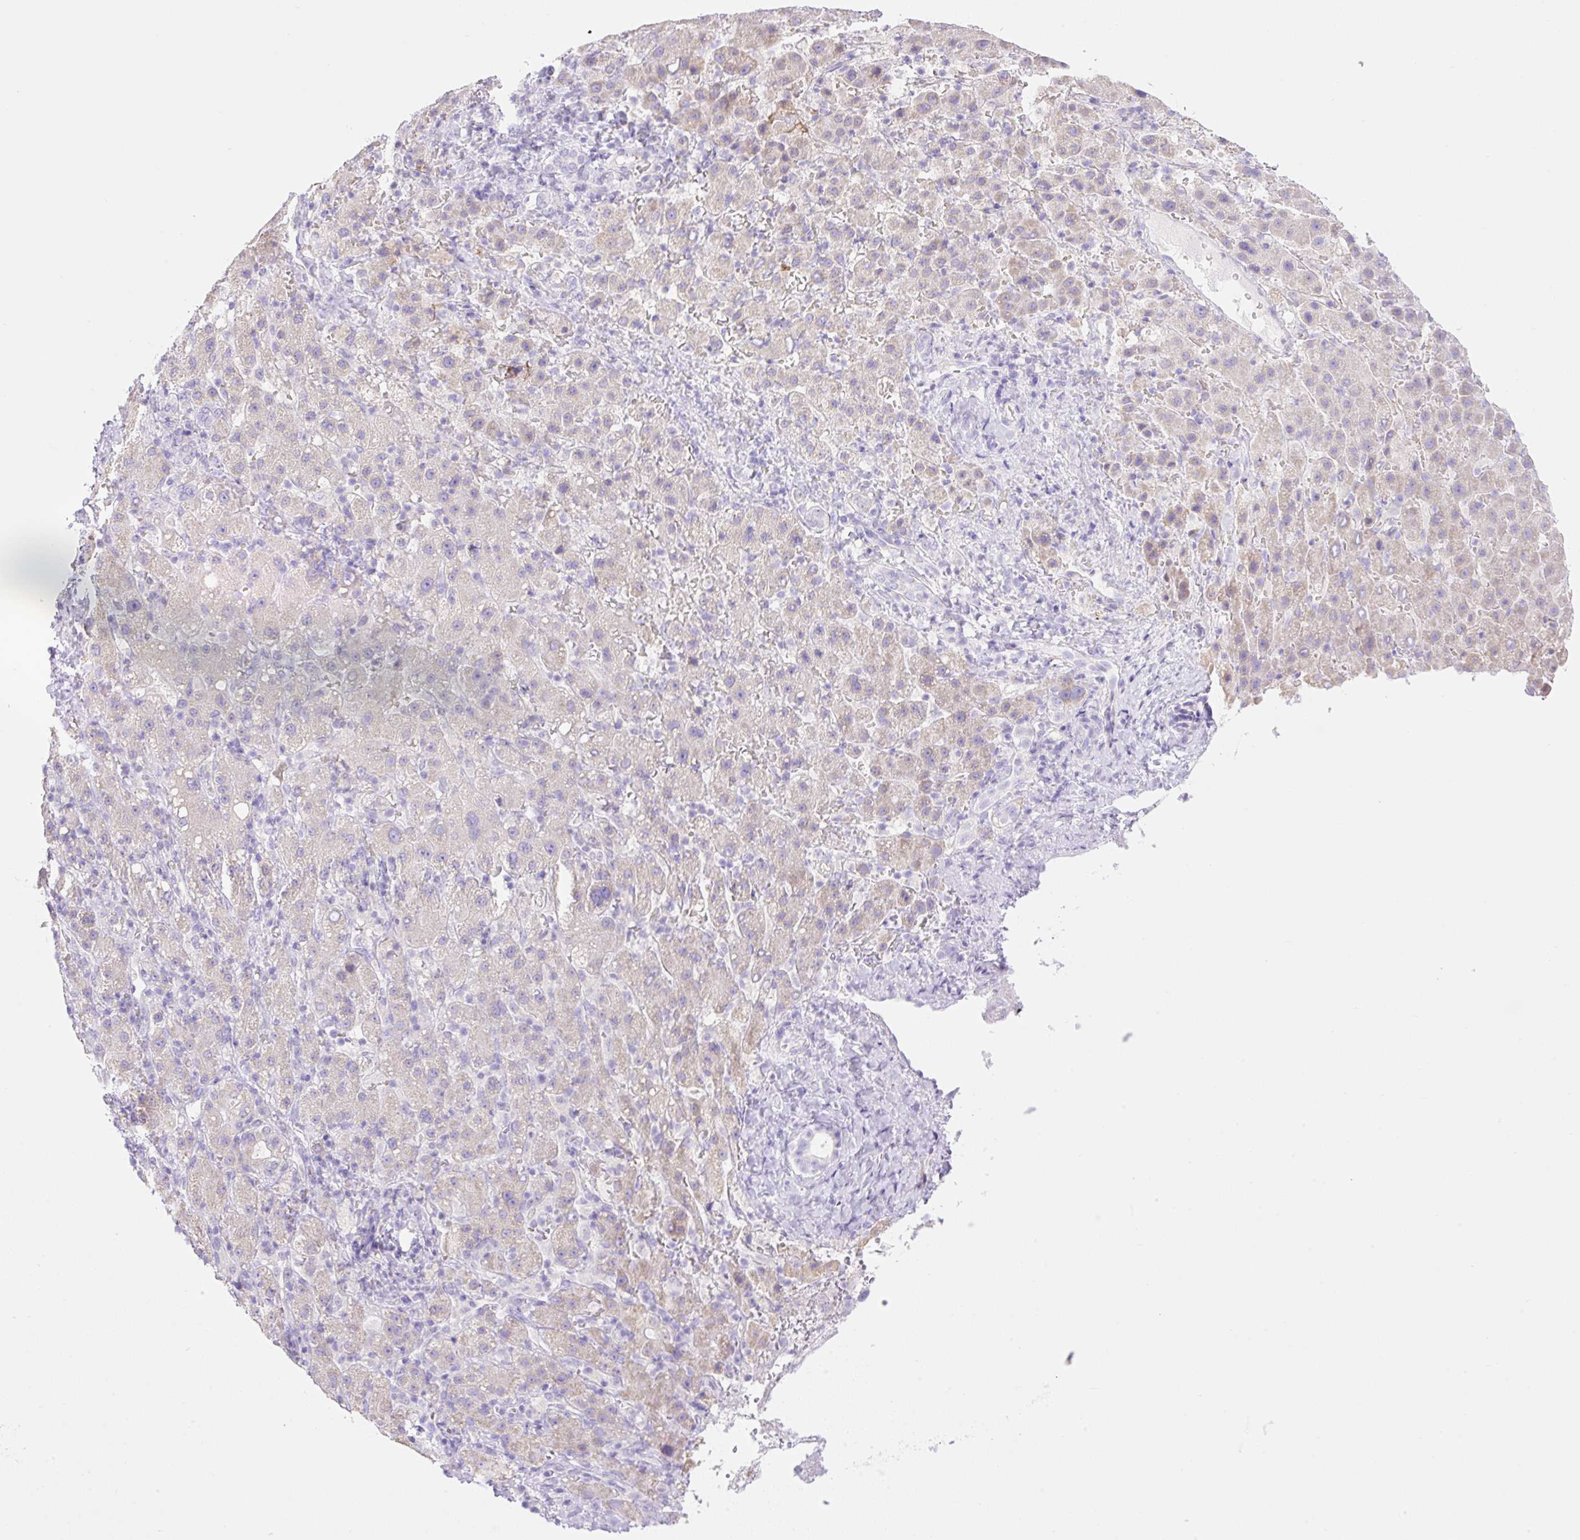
{"staining": {"intensity": "weak", "quantity": "<25%", "location": "cytoplasmic/membranous"}, "tissue": "liver cancer", "cell_type": "Tumor cells", "image_type": "cancer", "snomed": [{"axis": "morphology", "description": "Carcinoma, Hepatocellular, NOS"}, {"axis": "topography", "description": "Liver"}], "caption": "Immunohistochemistry (IHC) image of neoplastic tissue: human liver hepatocellular carcinoma stained with DAB exhibits no significant protein positivity in tumor cells.", "gene": "CDX1", "patient": {"sex": "female", "age": 58}}